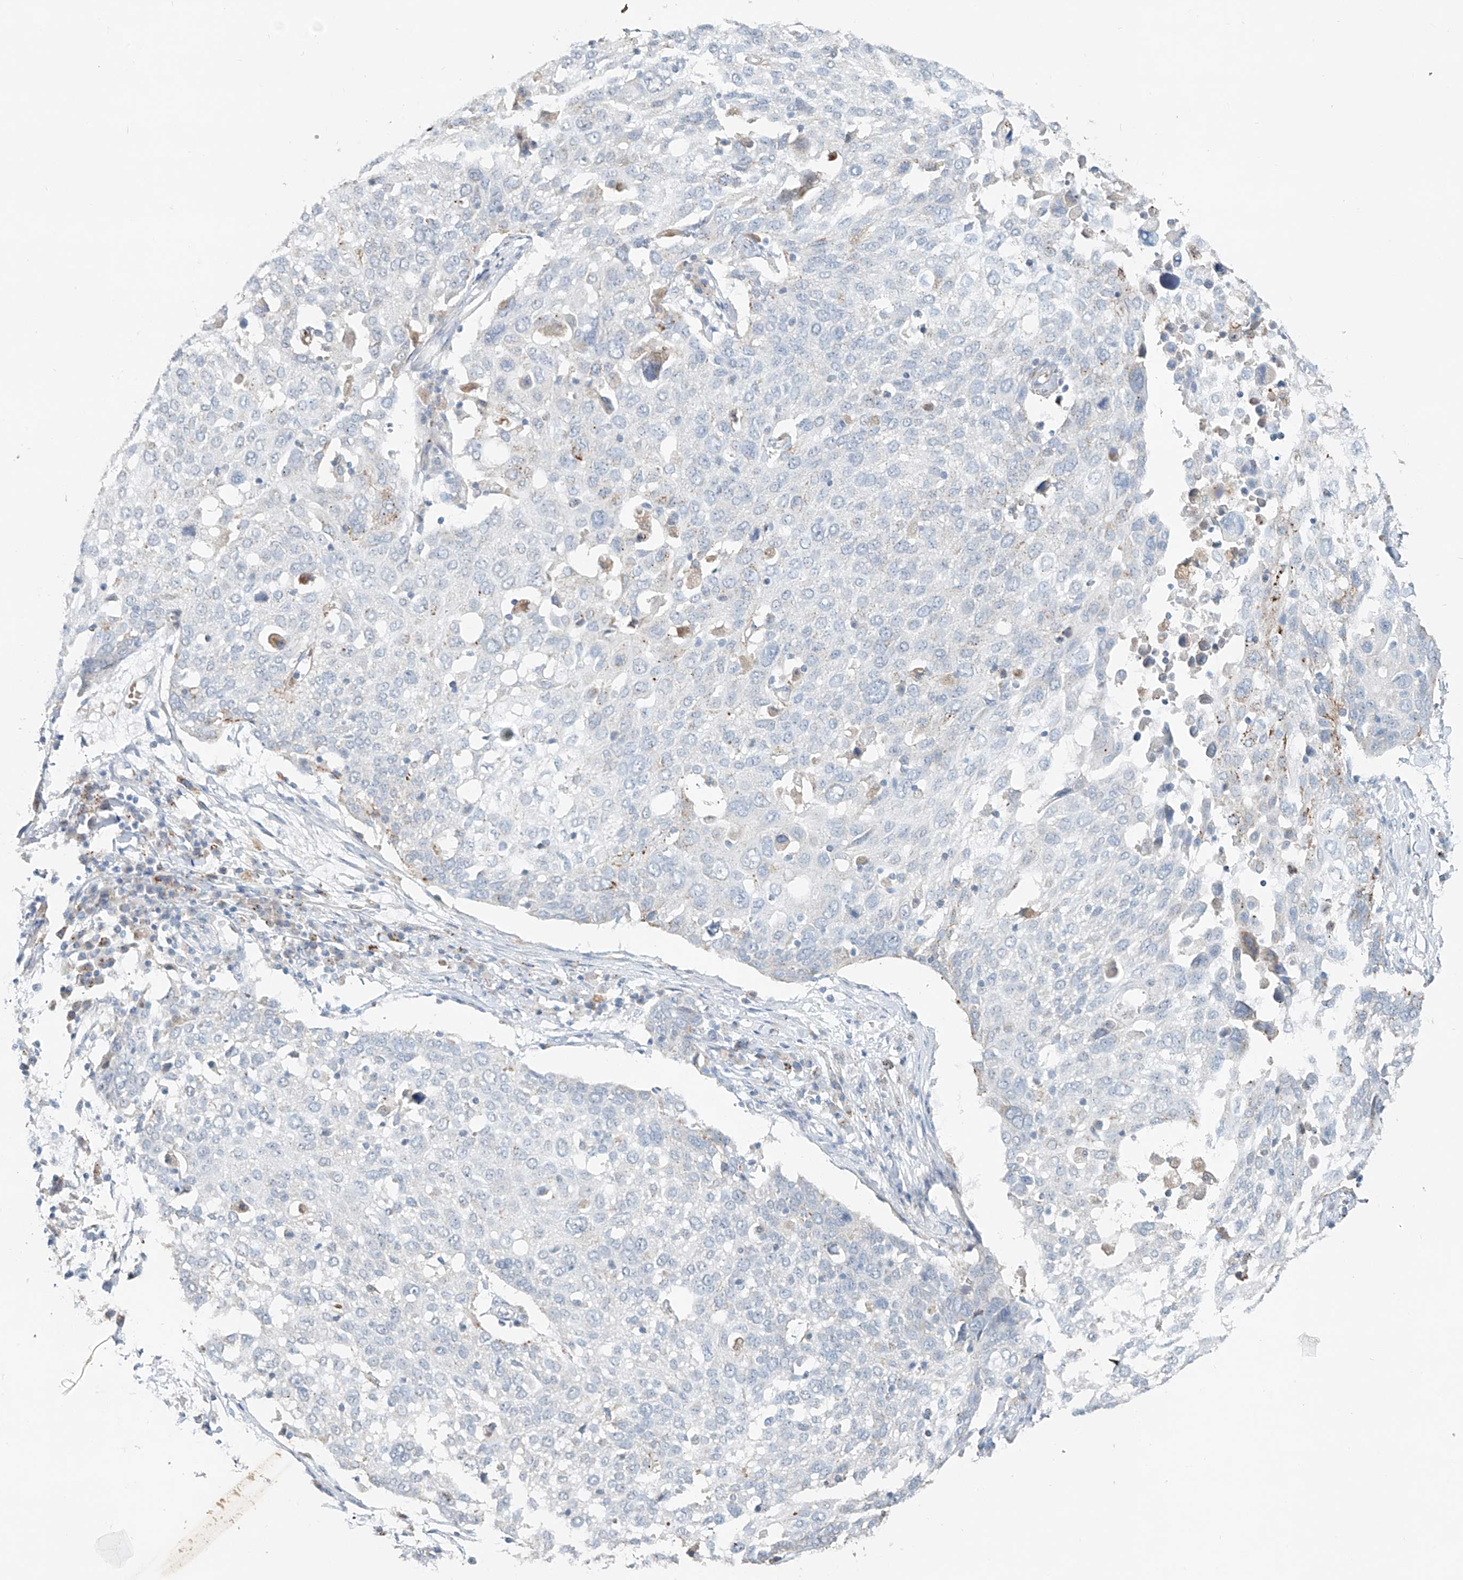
{"staining": {"intensity": "negative", "quantity": "none", "location": "none"}, "tissue": "lung cancer", "cell_type": "Tumor cells", "image_type": "cancer", "snomed": [{"axis": "morphology", "description": "Squamous cell carcinoma, NOS"}, {"axis": "topography", "description": "Lung"}], "caption": "IHC of human lung squamous cell carcinoma displays no expression in tumor cells.", "gene": "TRIM47", "patient": {"sex": "male", "age": 65}}